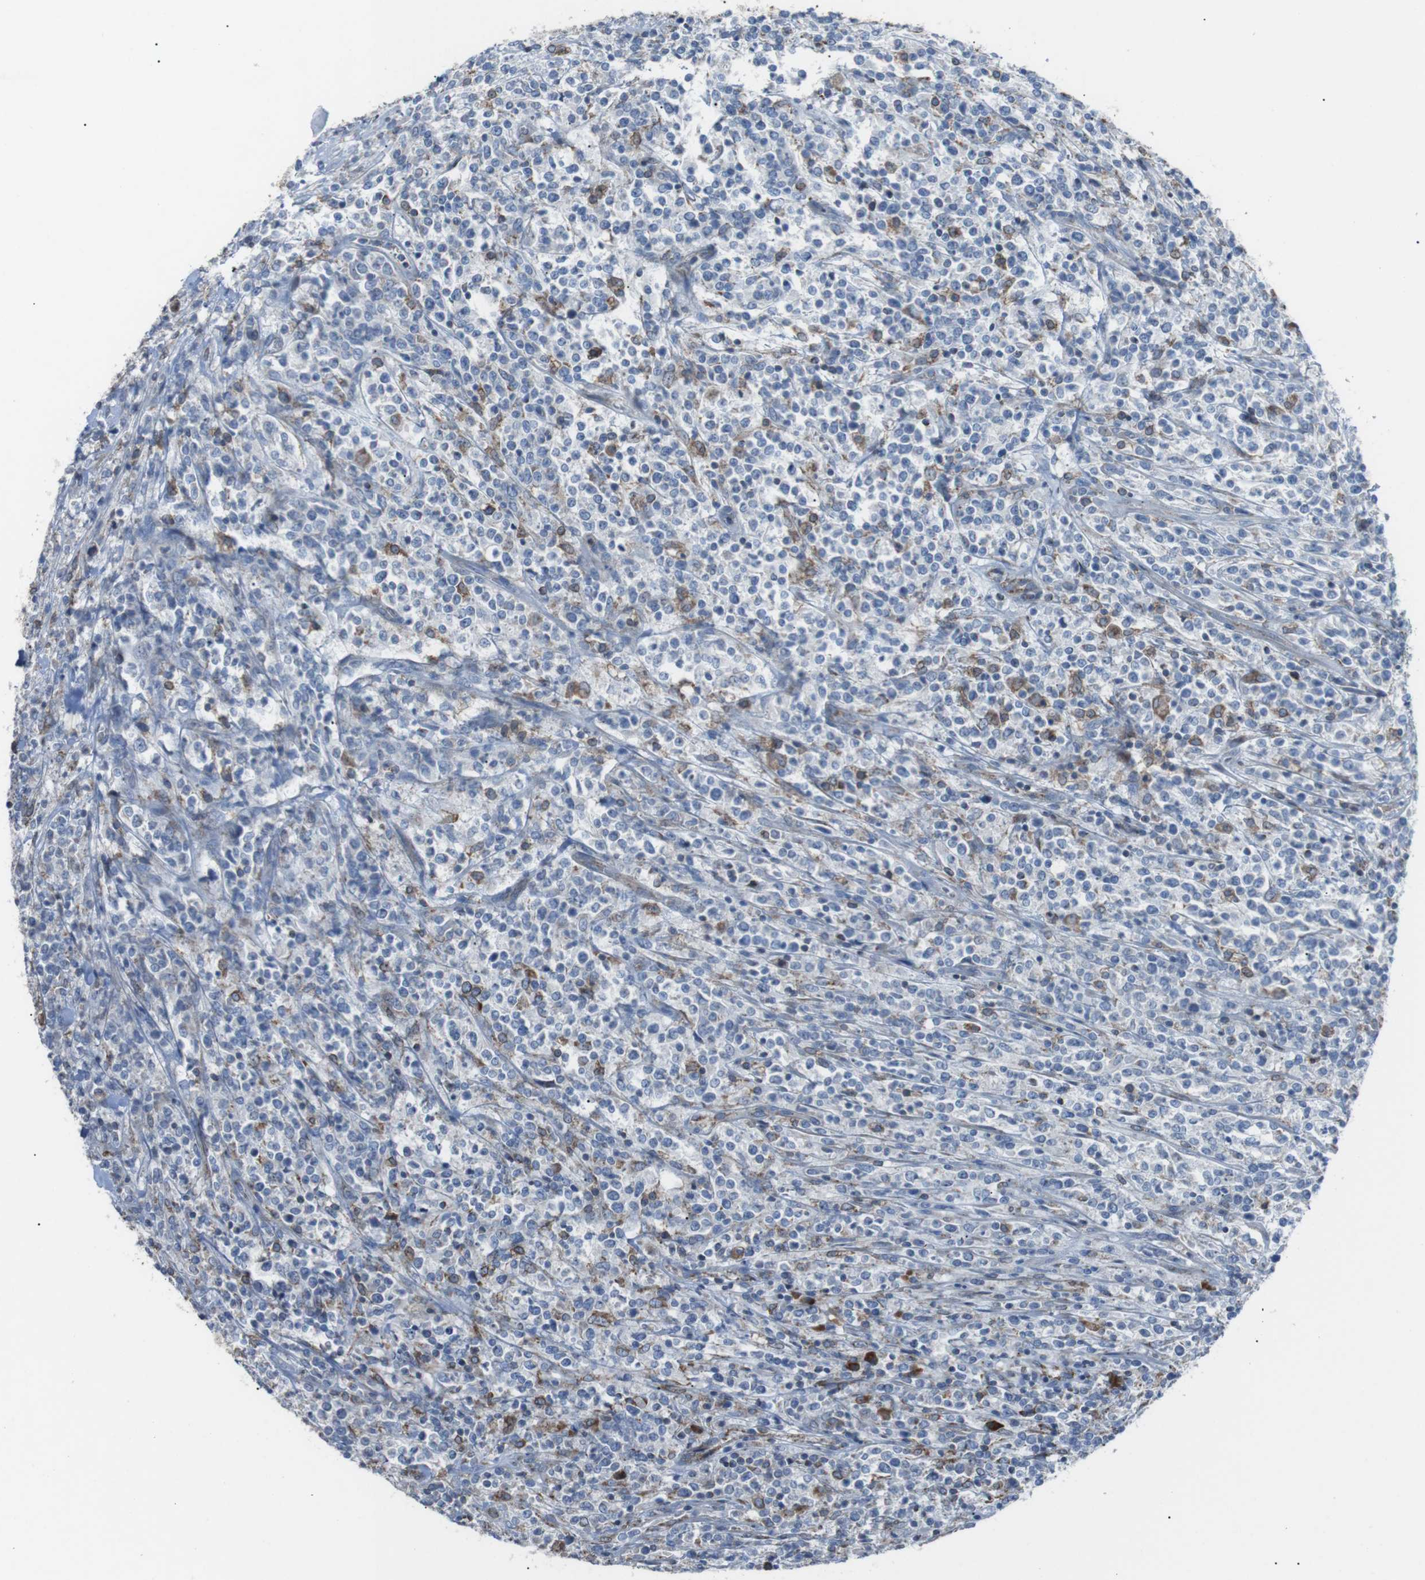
{"staining": {"intensity": "weak", "quantity": "<25%", "location": "cytoplasmic/membranous"}, "tissue": "lymphoma", "cell_type": "Tumor cells", "image_type": "cancer", "snomed": [{"axis": "morphology", "description": "Malignant lymphoma, non-Hodgkin's type, High grade"}, {"axis": "topography", "description": "Soft tissue"}], "caption": "Human malignant lymphoma, non-Hodgkin's type (high-grade) stained for a protein using immunohistochemistry (IHC) exhibits no positivity in tumor cells.", "gene": "CISD2", "patient": {"sex": "male", "age": 18}}